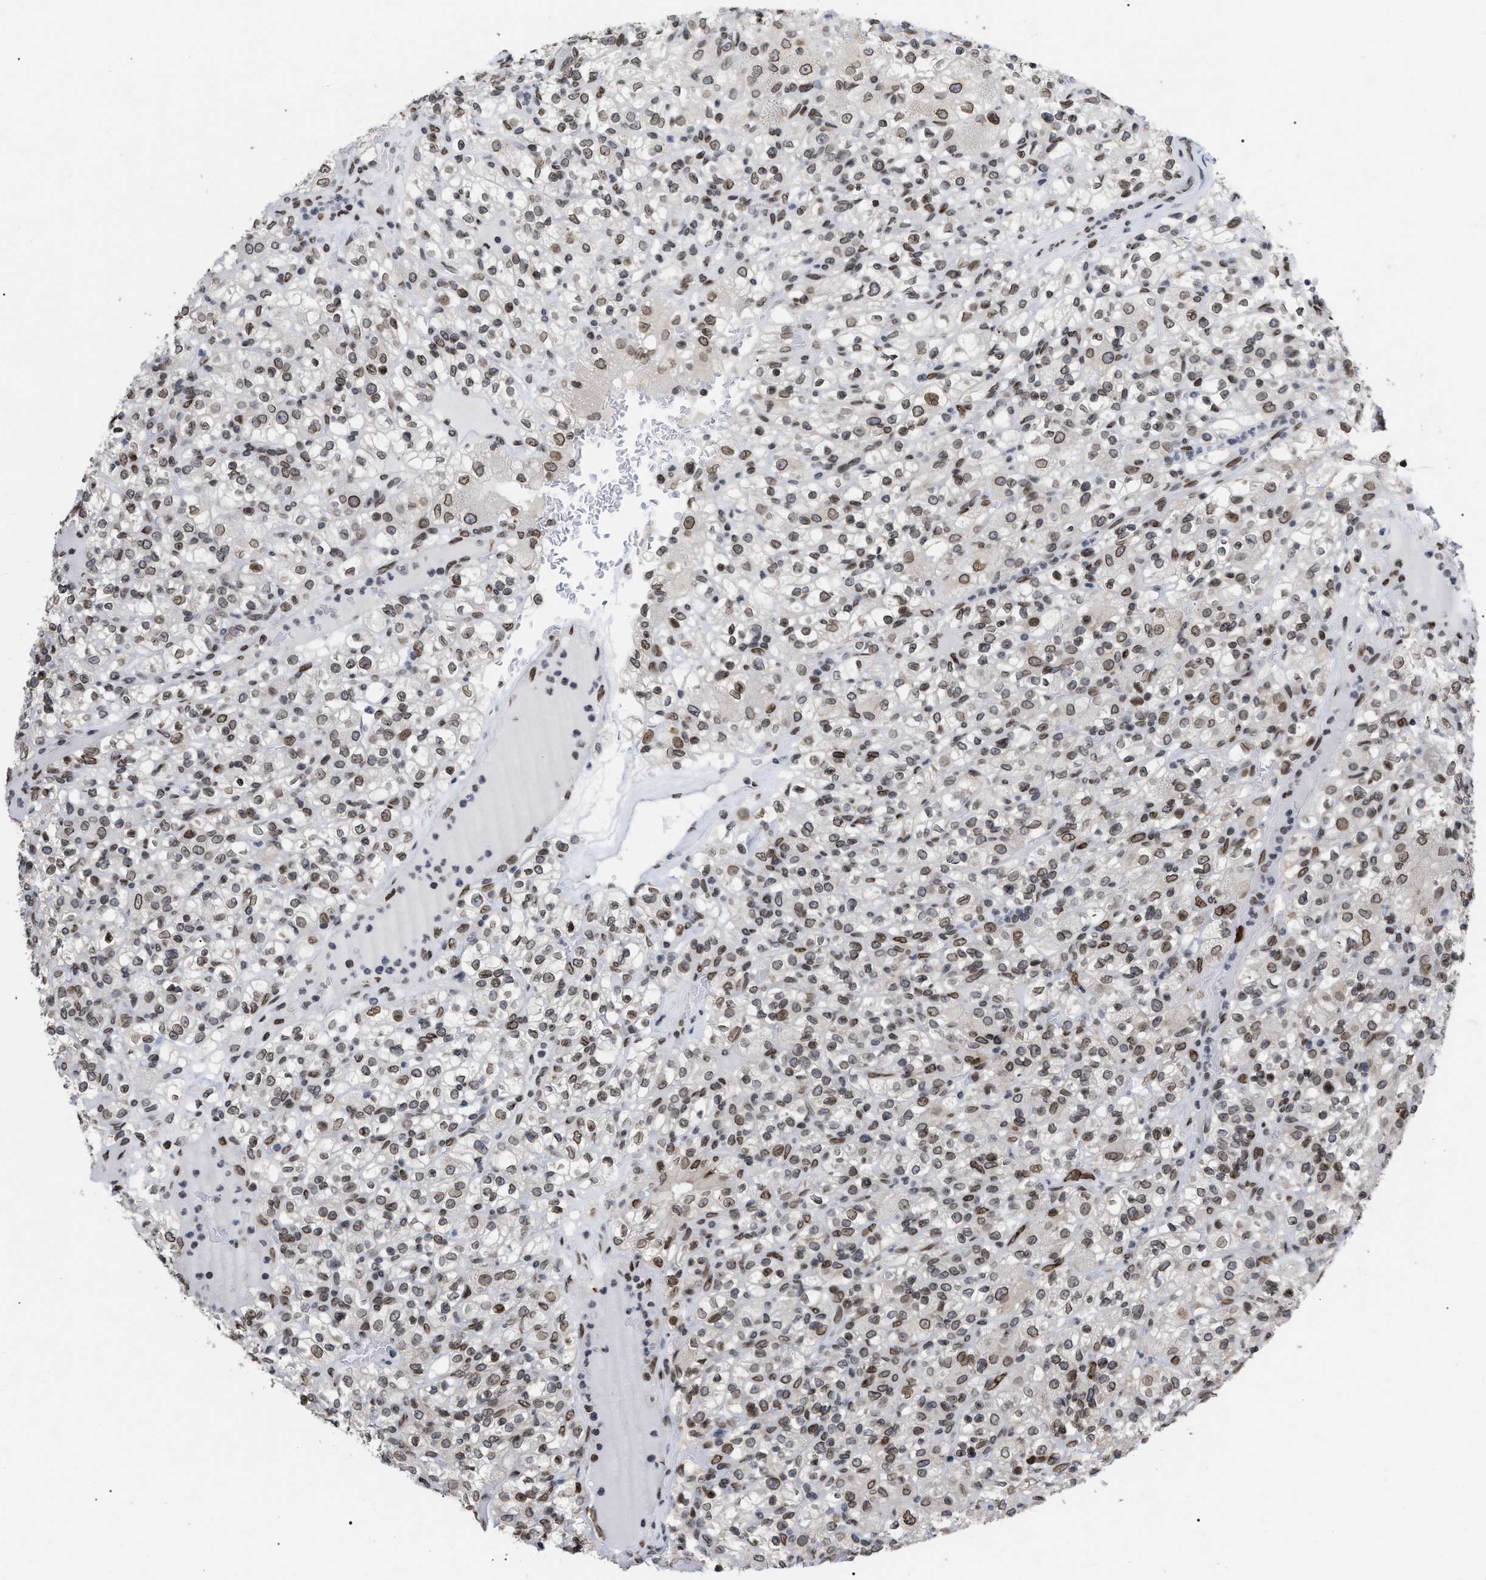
{"staining": {"intensity": "moderate", "quantity": ">75%", "location": "cytoplasmic/membranous,nuclear"}, "tissue": "renal cancer", "cell_type": "Tumor cells", "image_type": "cancer", "snomed": [{"axis": "morphology", "description": "Normal tissue, NOS"}, {"axis": "morphology", "description": "Adenocarcinoma, NOS"}, {"axis": "topography", "description": "Kidney"}], "caption": "Immunohistochemistry (IHC) image of neoplastic tissue: renal cancer (adenocarcinoma) stained using immunohistochemistry (IHC) exhibits medium levels of moderate protein expression localized specifically in the cytoplasmic/membranous and nuclear of tumor cells, appearing as a cytoplasmic/membranous and nuclear brown color.", "gene": "TPR", "patient": {"sex": "female", "age": 72}}